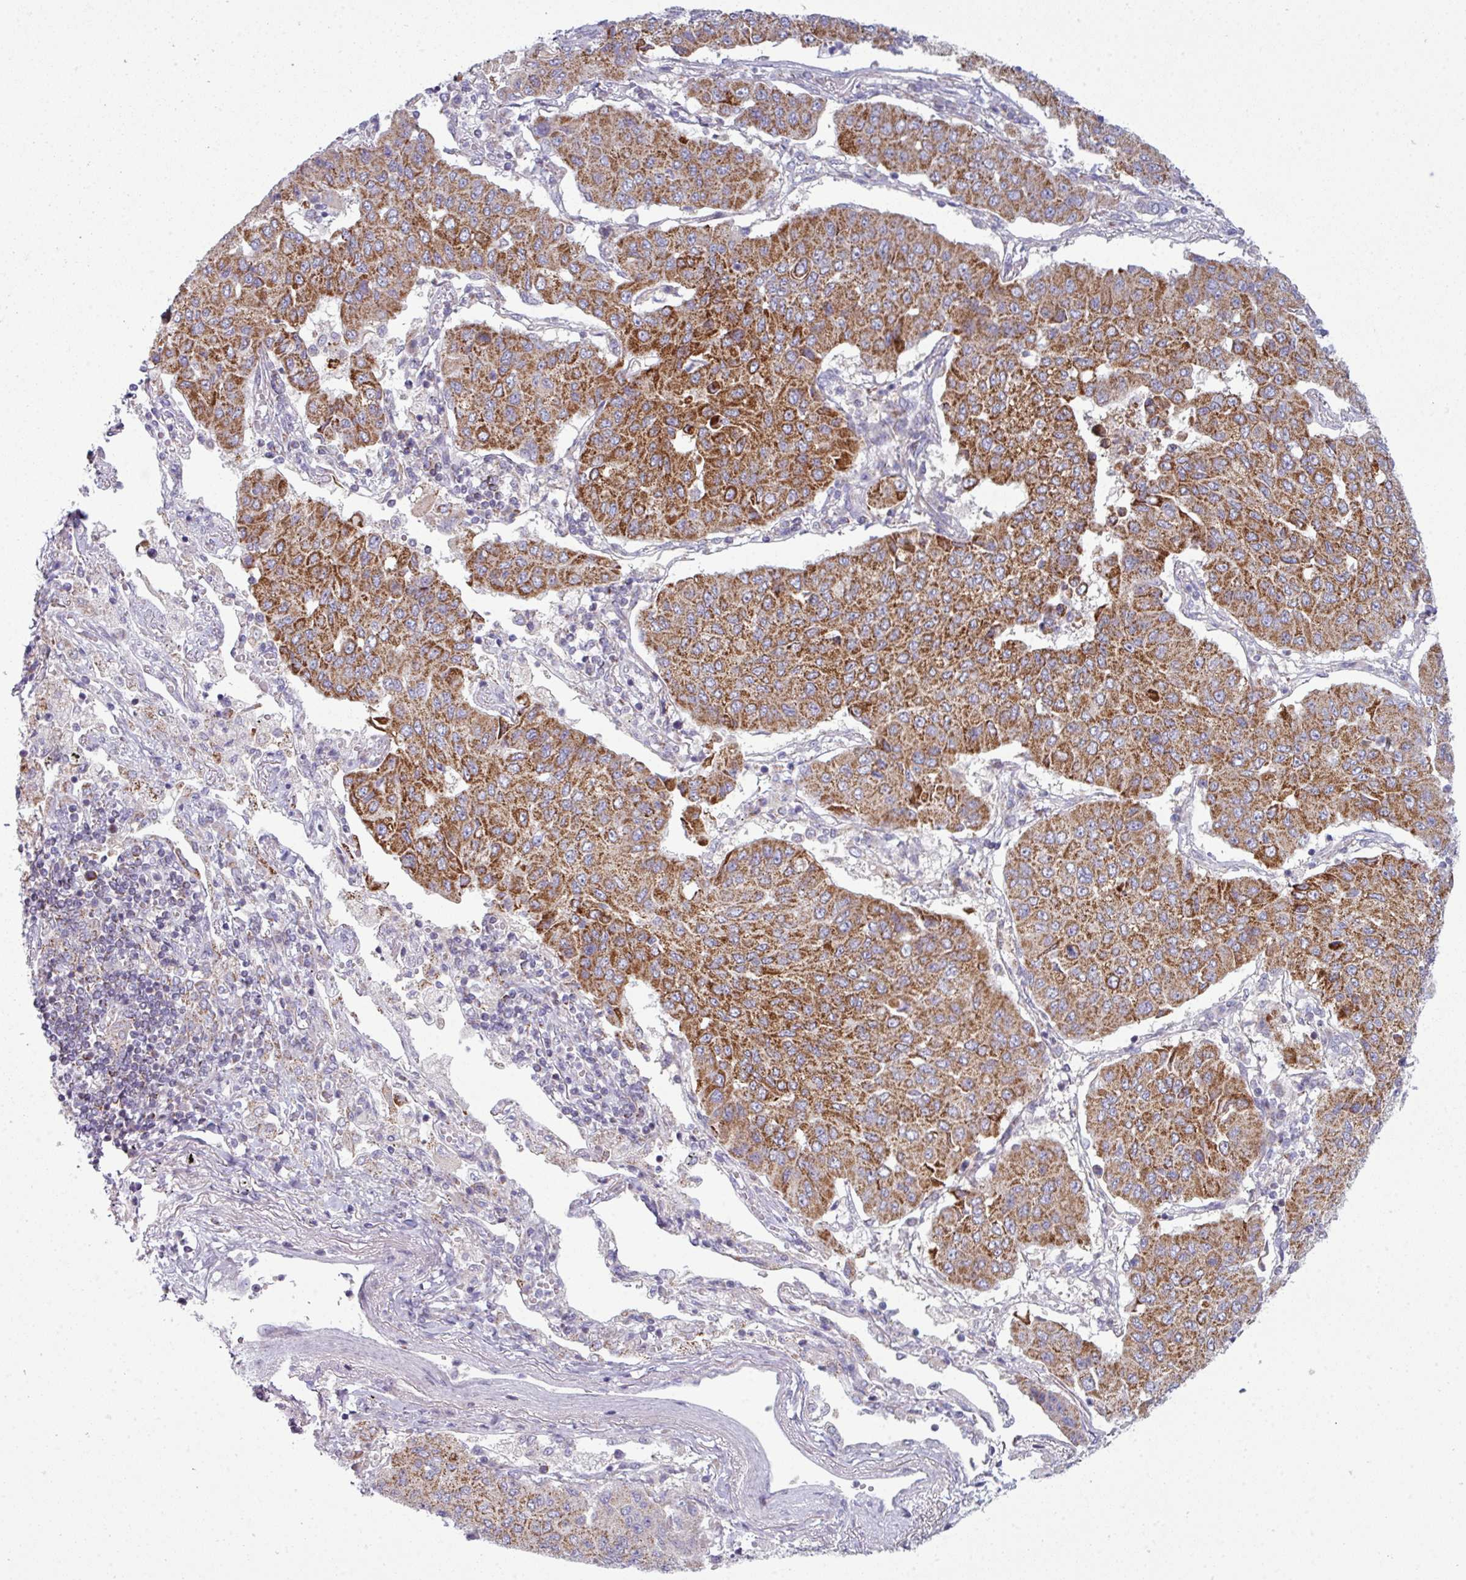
{"staining": {"intensity": "strong", "quantity": ">75%", "location": "cytoplasmic/membranous"}, "tissue": "lung cancer", "cell_type": "Tumor cells", "image_type": "cancer", "snomed": [{"axis": "morphology", "description": "Squamous cell carcinoma, NOS"}, {"axis": "topography", "description": "Lung"}], "caption": "Immunohistochemistry (IHC) (DAB (3,3'-diaminobenzidine)) staining of human lung cancer reveals strong cytoplasmic/membranous protein staining in approximately >75% of tumor cells.", "gene": "ZNF615", "patient": {"sex": "male", "age": 74}}